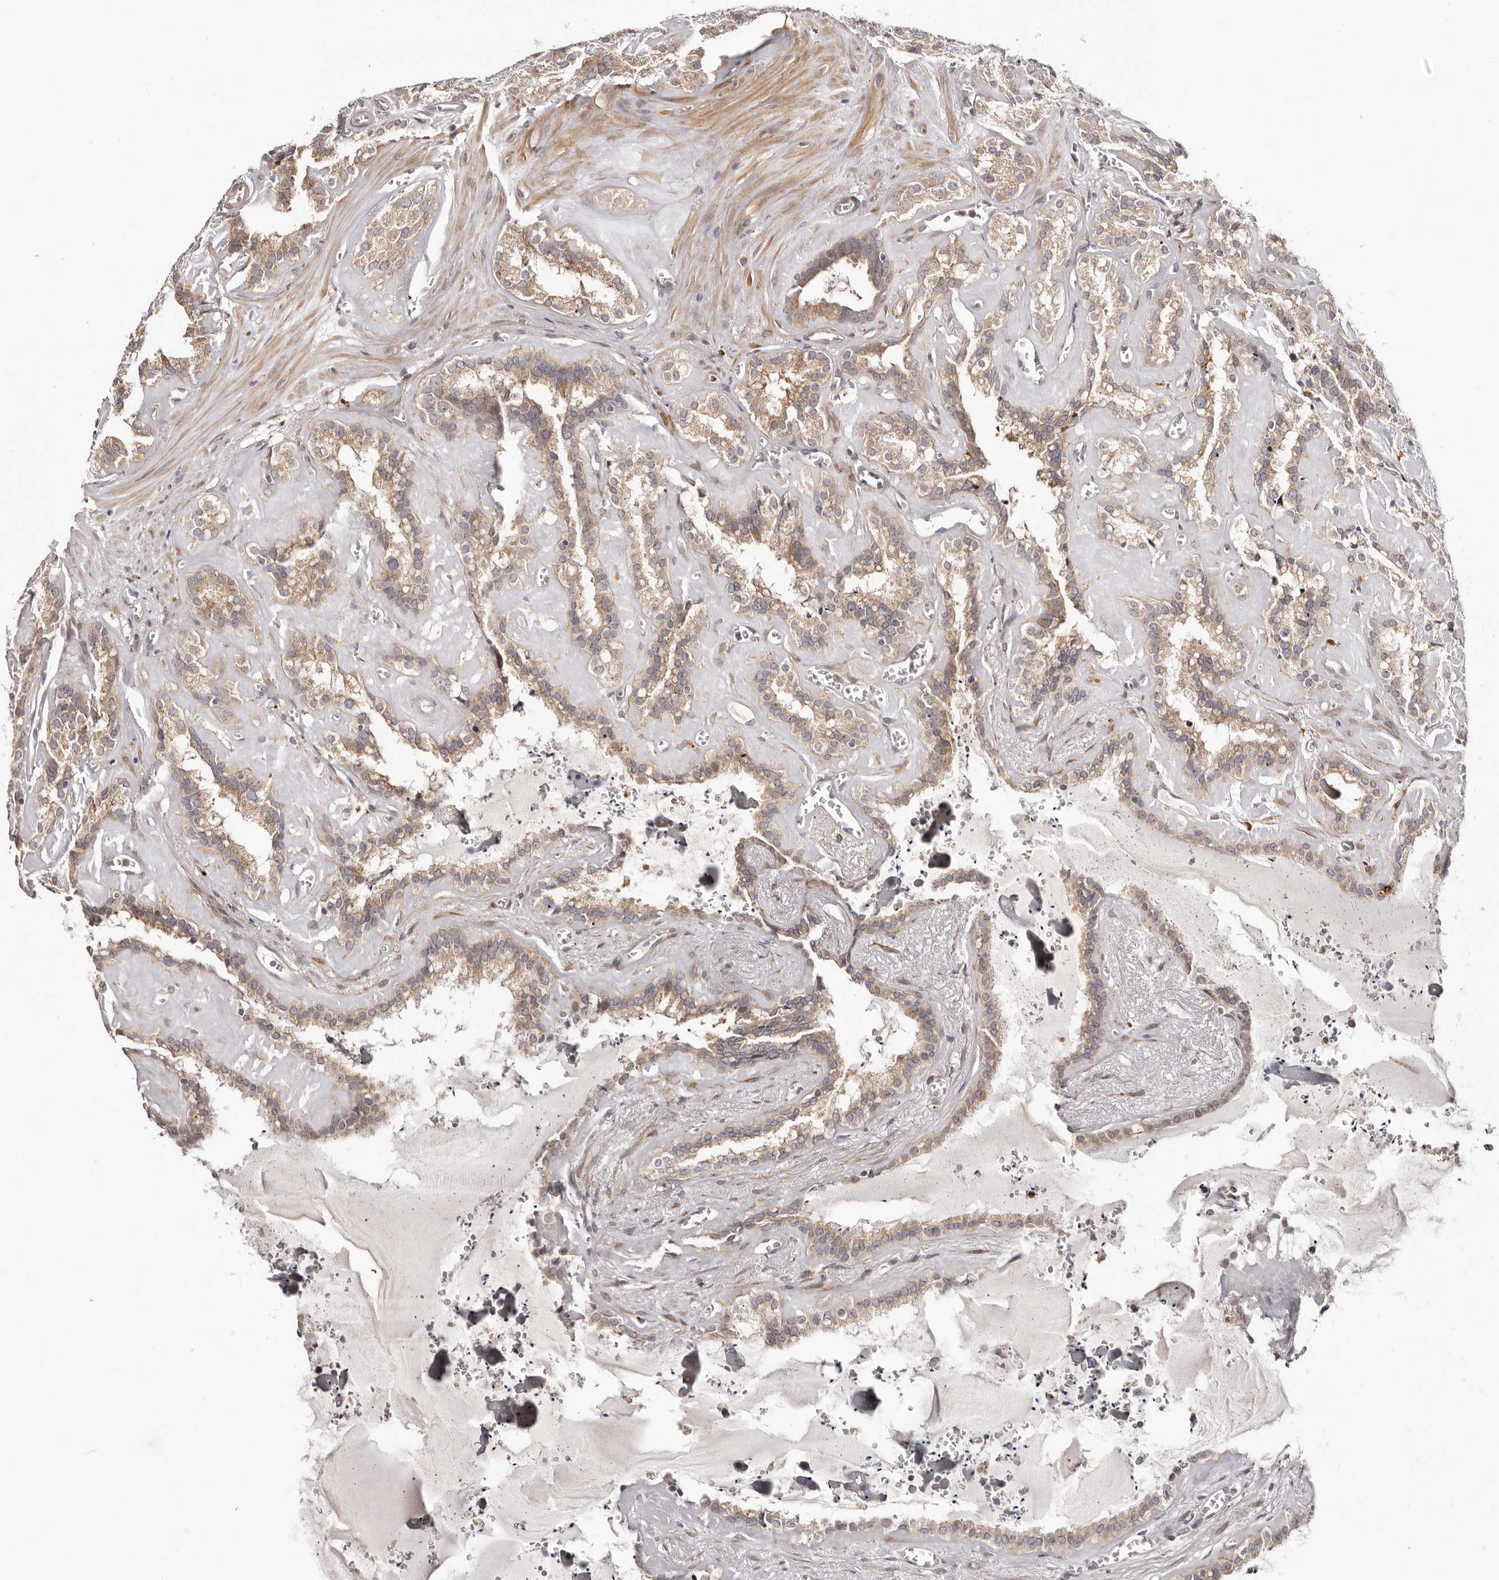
{"staining": {"intensity": "moderate", "quantity": ">75%", "location": "cytoplasmic/membranous"}, "tissue": "seminal vesicle", "cell_type": "Glandular cells", "image_type": "normal", "snomed": [{"axis": "morphology", "description": "Normal tissue, NOS"}, {"axis": "topography", "description": "Prostate"}, {"axis": "topography", "description": "Seminal veicle"}], "caption": "Approximately >75% of glandular cells in benign human seminal vesicle demonstrate moderate cytoplasmic/membranous protein positivity as visualized by brown immunohistochemical staining.", "gene": "MICAL2", "patient": {"sex": "male", "age": 59}}